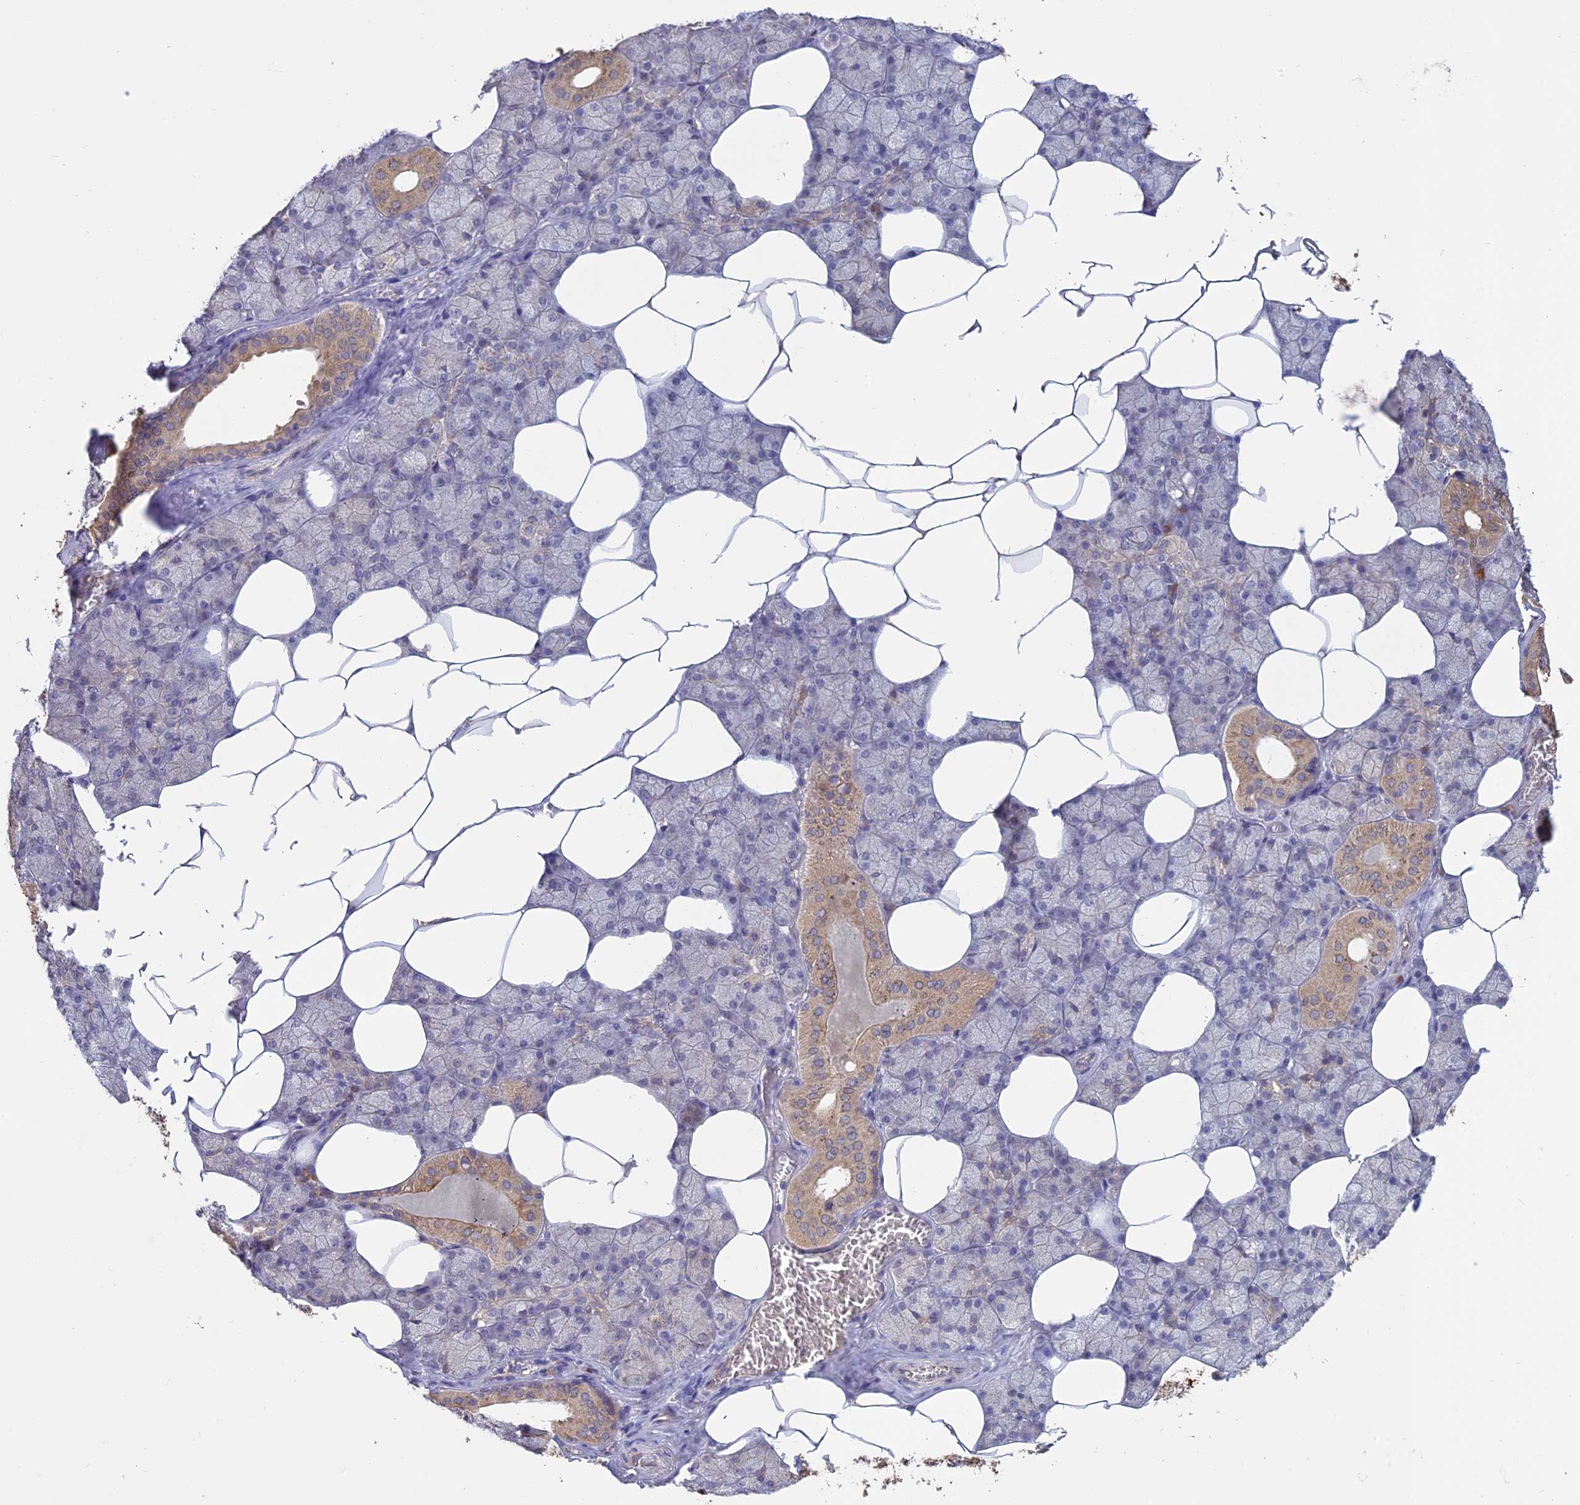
{"staining": {"intensity": "moderate", "quantity": "25%-75%", "location": "cytoplasmic/membranous"}, "tissue": "salivary gland", "cell_type": "Glandular cells", "image_type": "normal", "snomed": [{"axis": "morphology", "description": "Normal tissue, NOS"}, {"axis": "topography", "description": "Salivary gland"}], "caption": "Glandular cells display medium levels of moderate cytoplasmic/membranous positivity in approximately 25%-75% of cells in unremarkable human salivary gland.", "gene": "PPIC", "patient": {"sex": "male", "age": 62}}